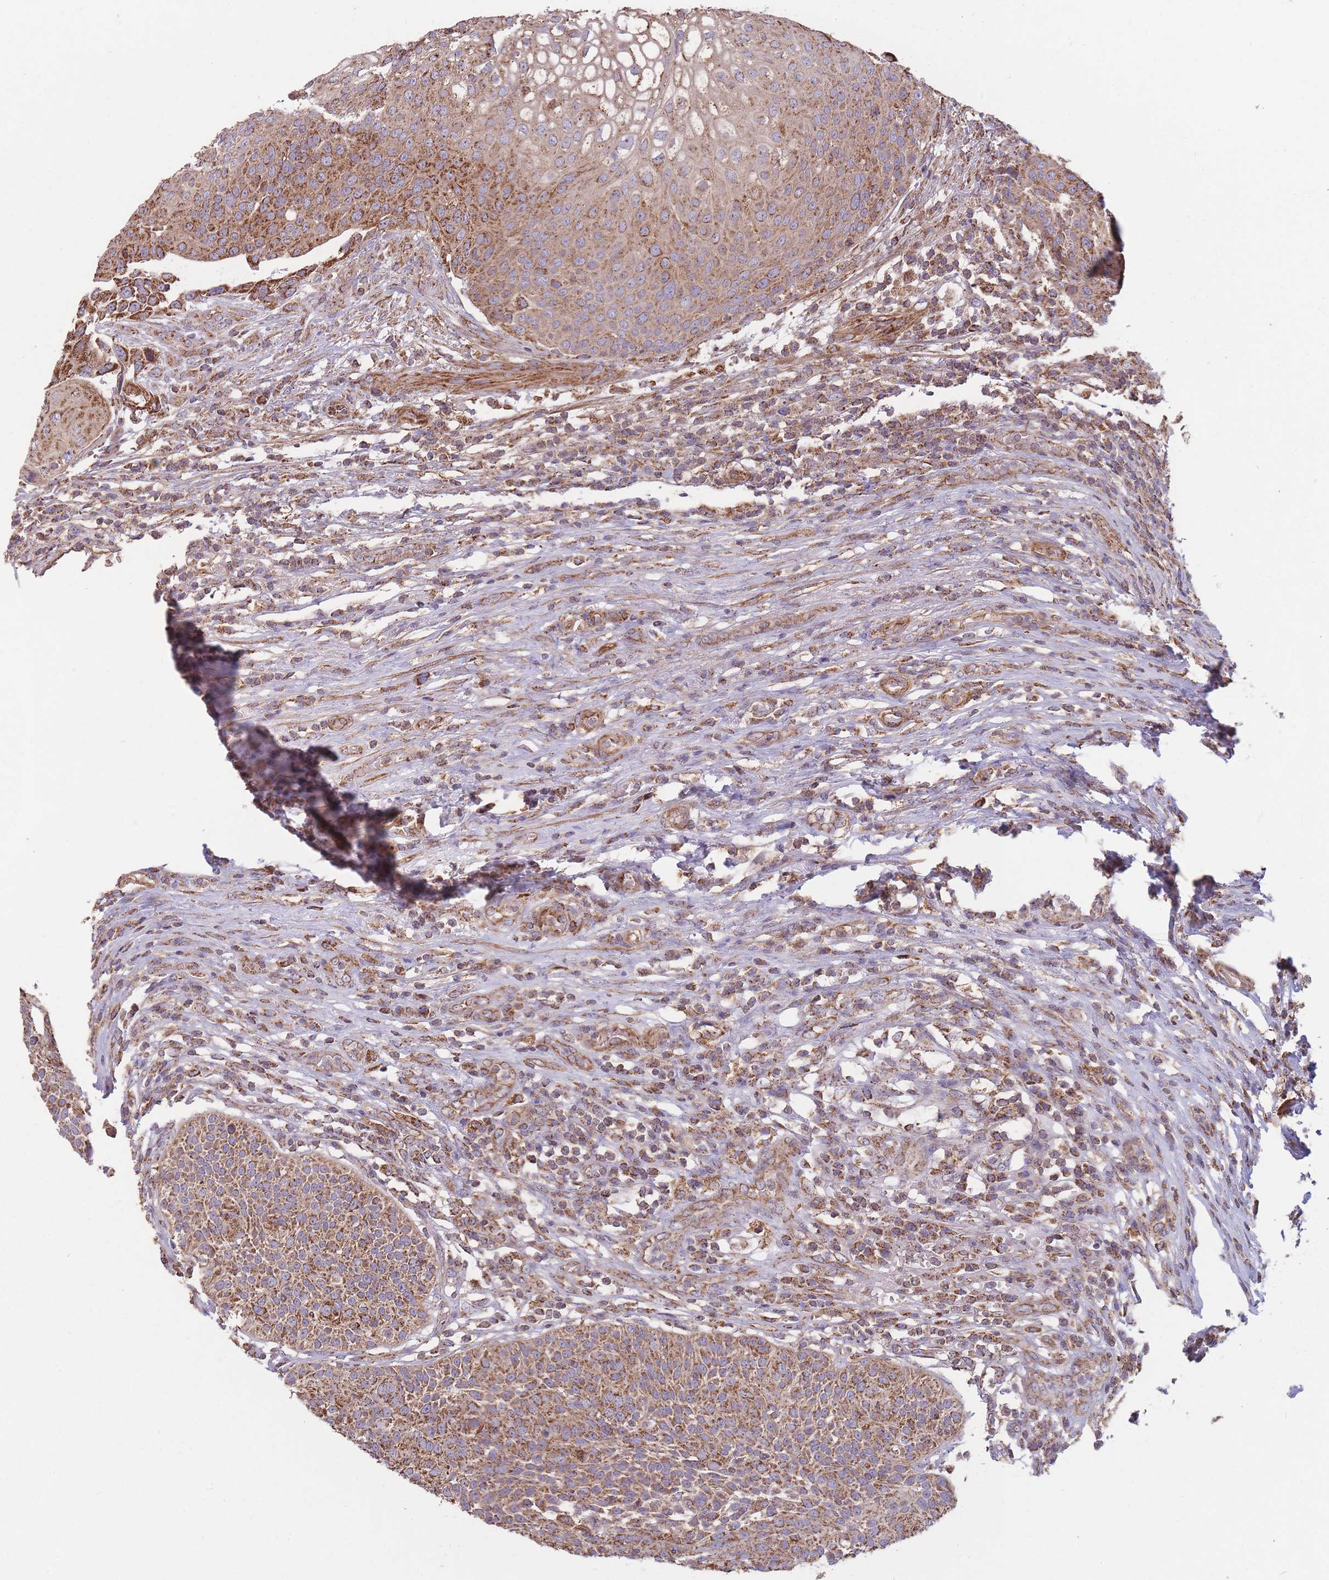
{"staining": {"intensity": "moderate", "quantity": ">75%", "location": "cytoplasmic/membranous"}, "tissue": "urothelial cancer", "cell_type": "Tumor cells", "image_type": "cancer", "snomed": [{"axis": "morphology", "description": "Urothelial carcinoma, High grade"}, {"axis": "topography", "description": "Urinary bladder"}], "caption": "Moderate cytoplasmic/membranous protein positivity is seen in approximately >75% of tumor cells in urothelial cancer. Nuclei are stained in blue.", "gene": "KIF16B", "patient": {"sex": "female", "age": 70}}